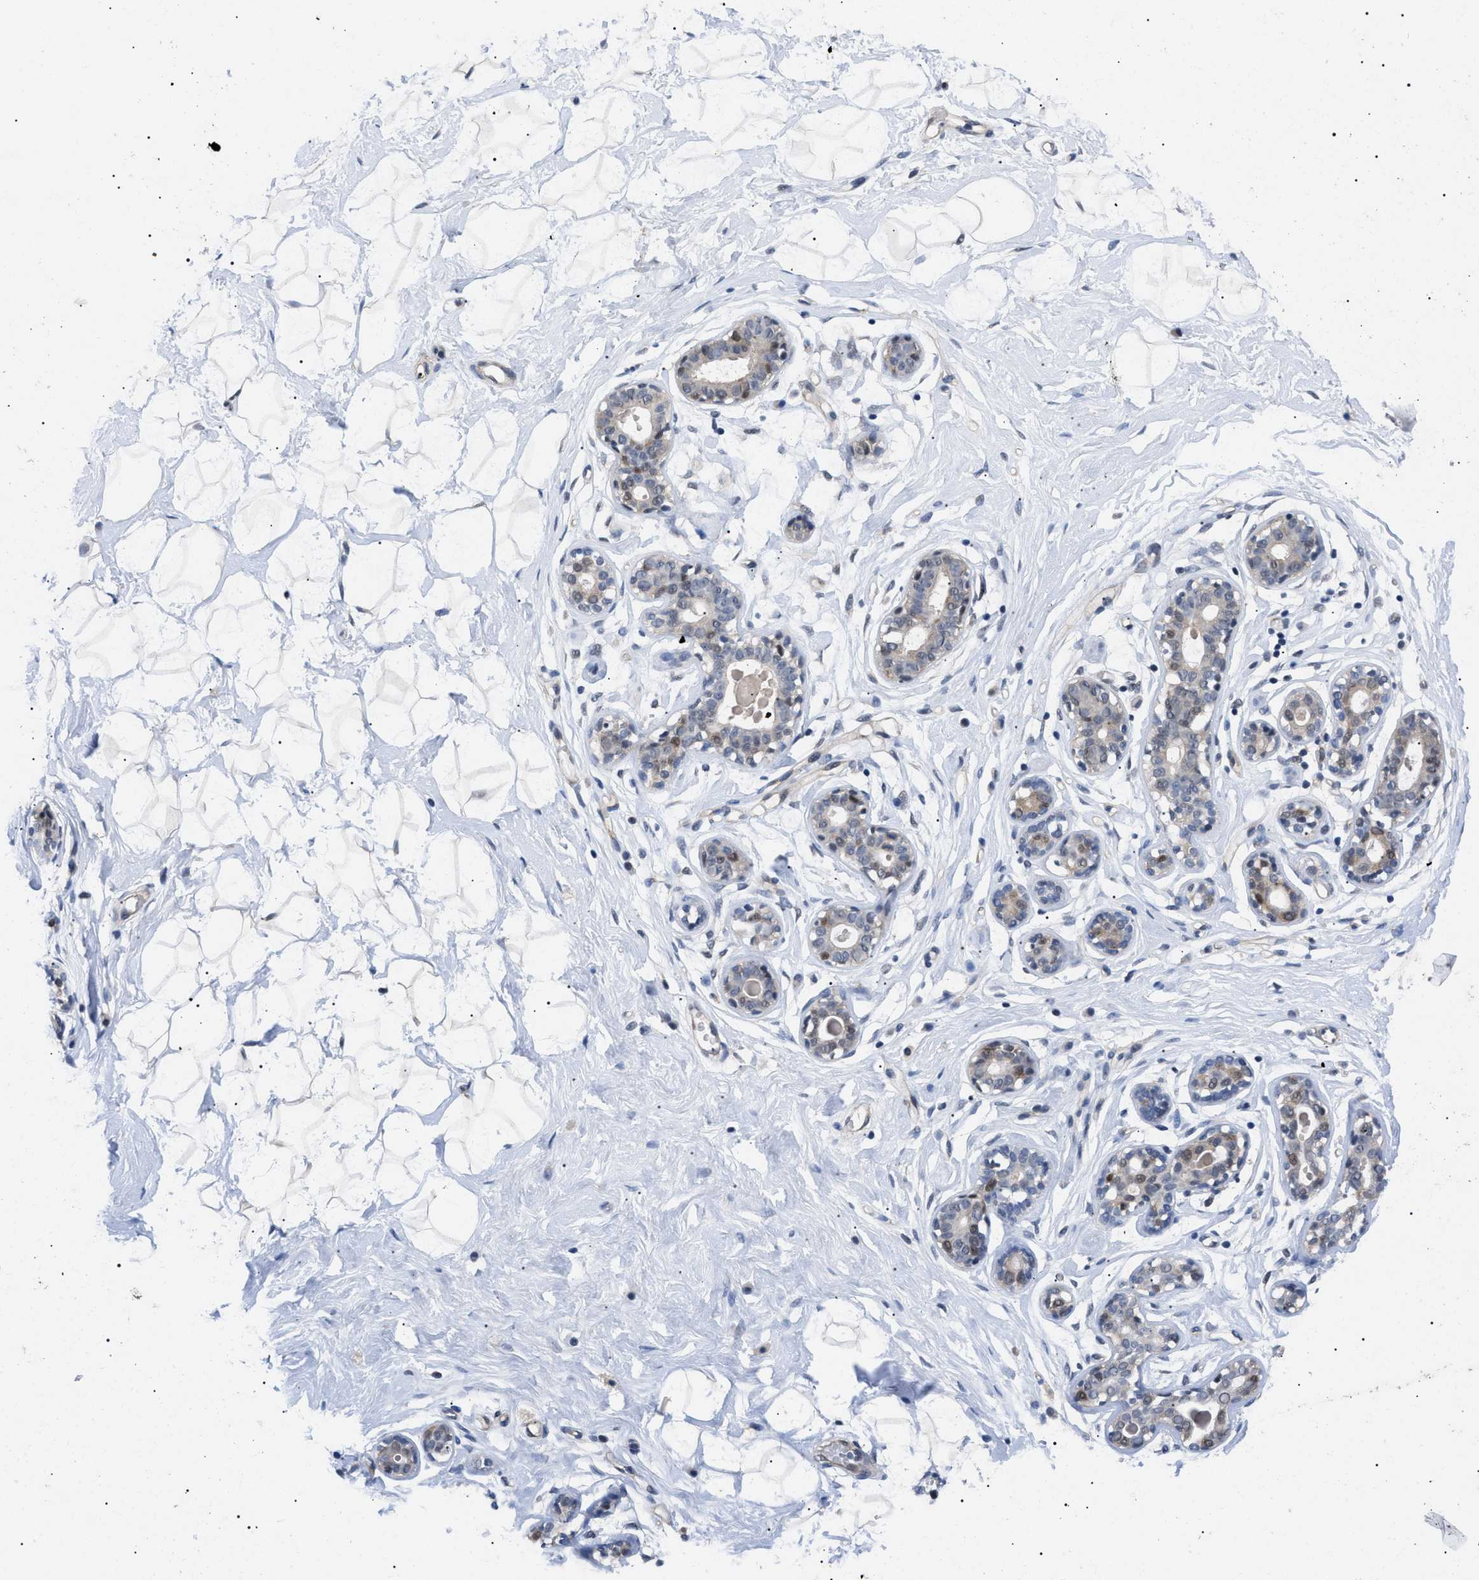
{"staining": {"intensity": "negative", "quantity": "none", "location": "none"}, "tissue": "breast", "cell_type": "Adipocytes", "image_type": "normal", "snomed": [{"axis": "morphology", "description": "Normal tissue, NOS"}, {"axis": "topography", "description": "Breast"}], "caption": "DAB (3,3'-diaminobenzidine) immunohistochemical staining of benign breast reveals no significant positivity in adipocytes.", "gene": "GARRE1", "patient": {"sex": "female", "age": 23}}